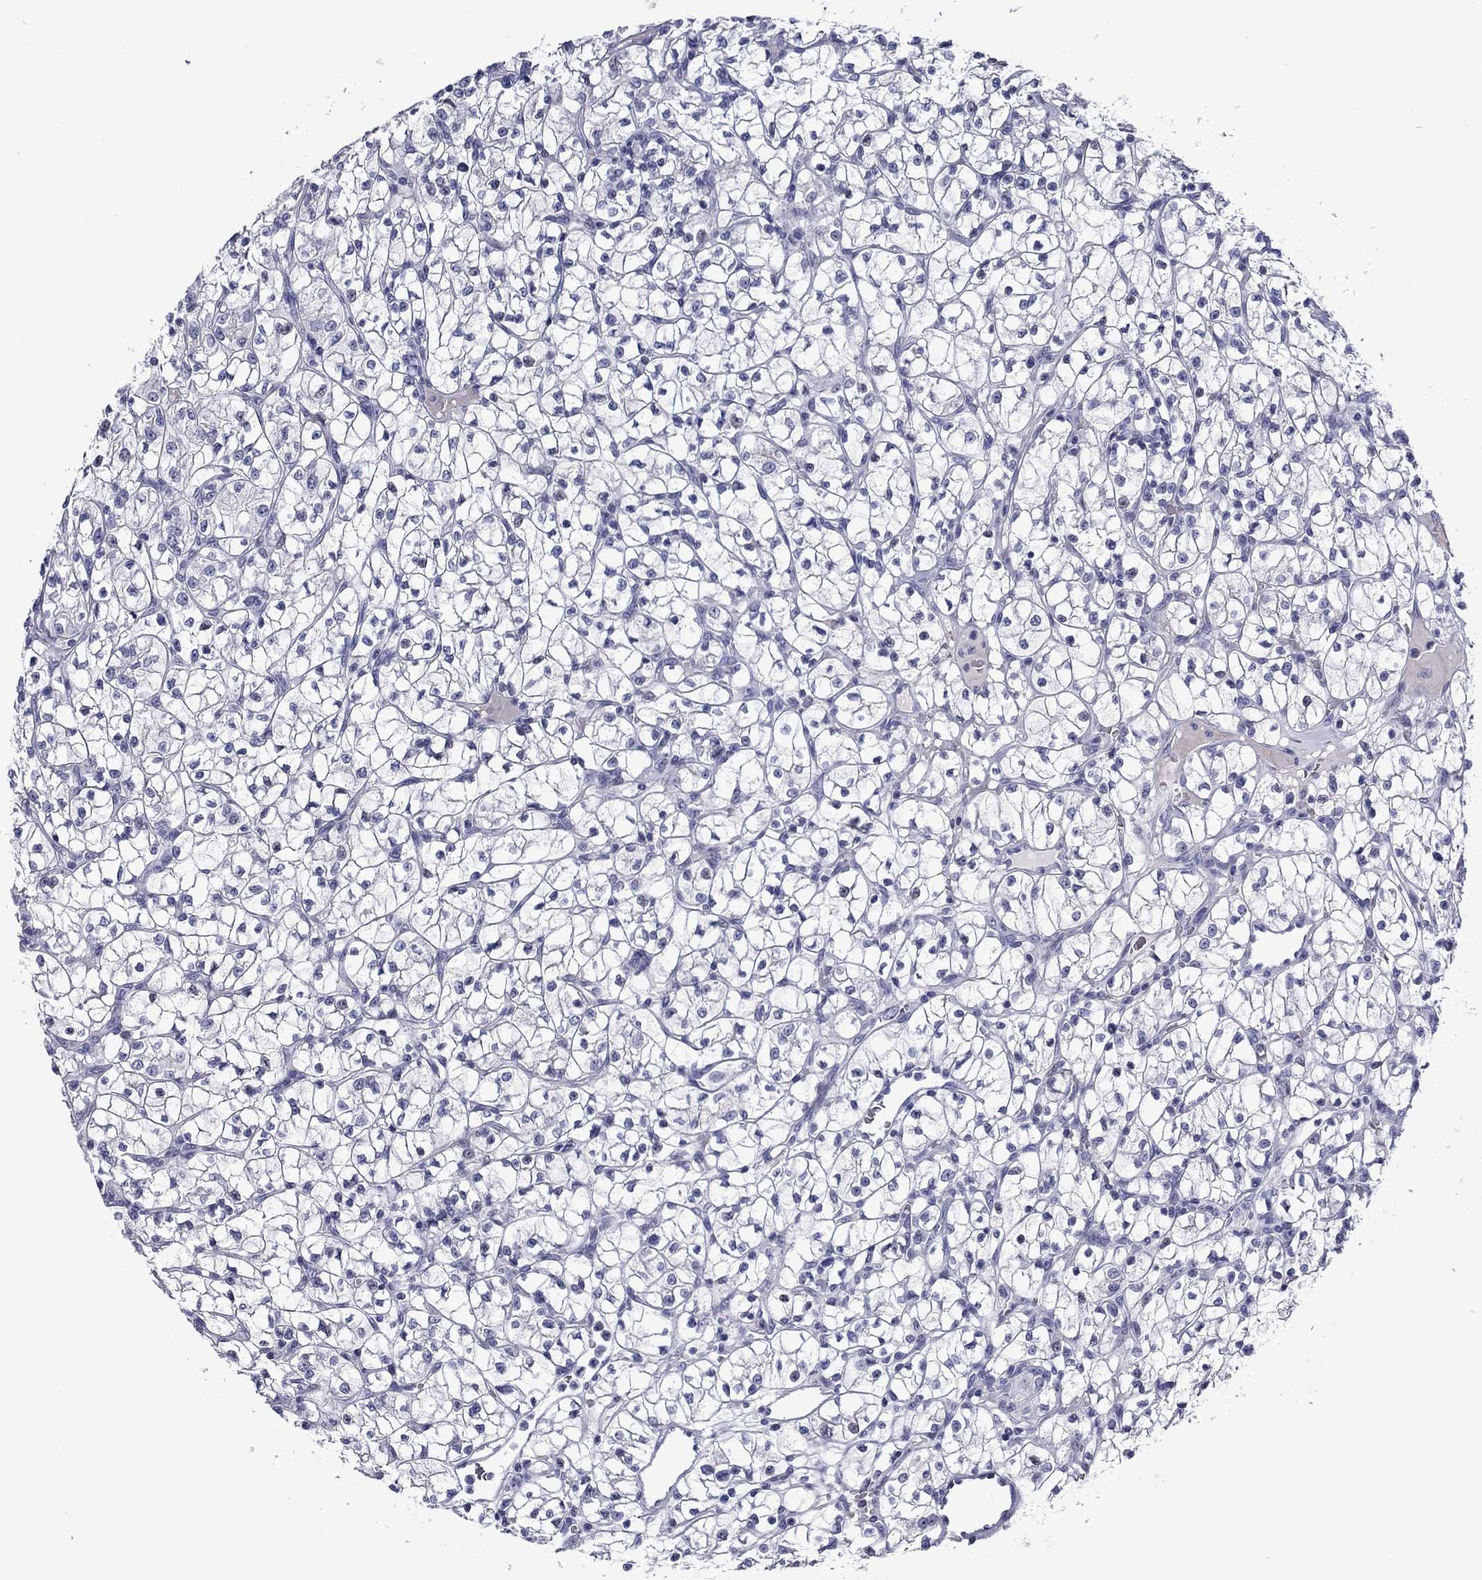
{"staining": {"intensity": "negative", "quantity": "none", "location": "none"}, "tissue": "renal cancer", "cell_type": "Tumor cells", "image_type": "cancer", "snomed": [{"axis": "morphology", "description": "Adenocarcinoma, NOS"}, {"axis": "topography", "description": "Kidney"}], "caption": "A high-resolution histopathology image shows immunohistochemistry (IHC) staining of renal cancer (adenocarcinoma), which demonstrates no significant positivity in tumor cells.", "gene": "PIWIL1", "patient": {"sex": "female", "age": 64}}